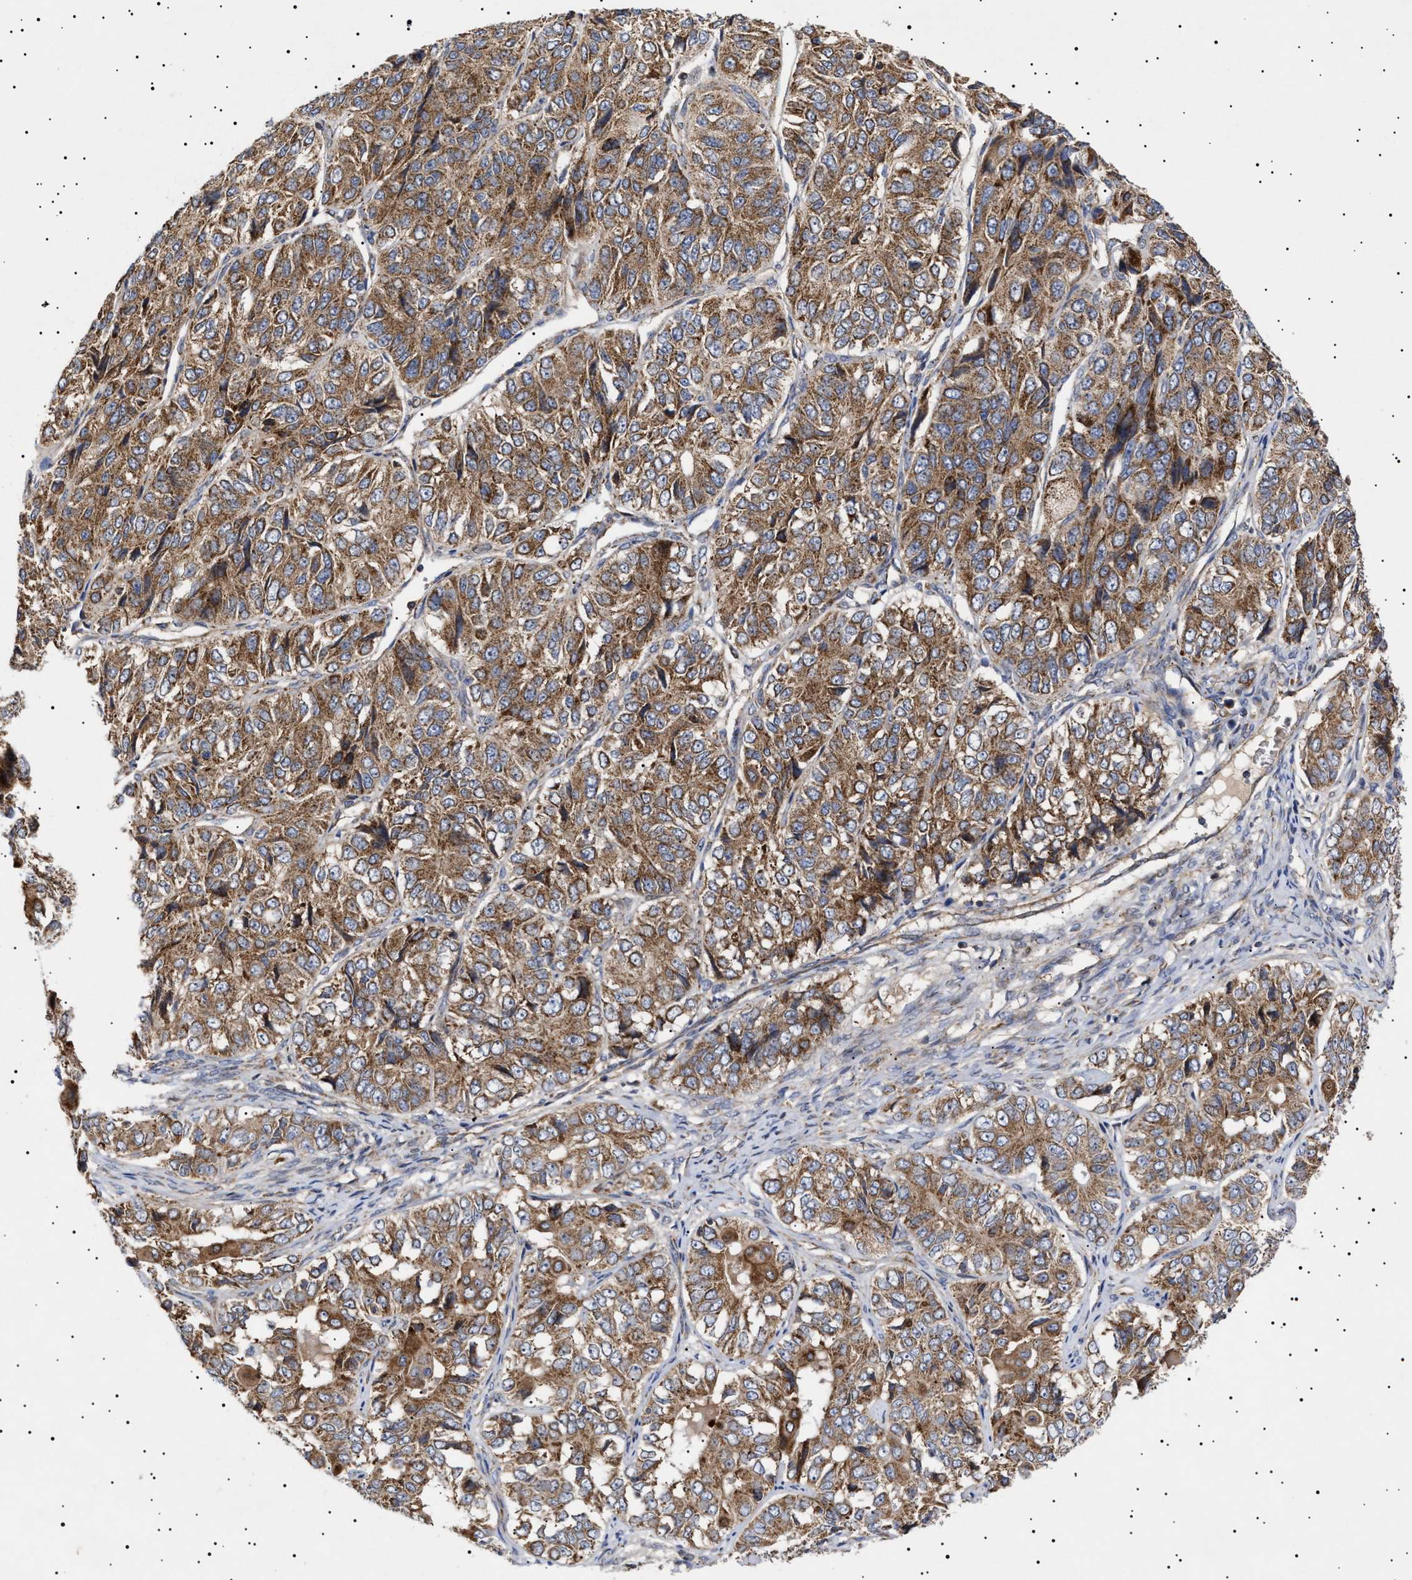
{"staining": {"intensity": "moderate", "quantity": ">75%", "location": "cytoplasmic/membranous"}, "tissue": "ovarian cancer", "cell_type": "Tumor cells", "image_type": "cancer", "snomed": [{"axis": "morphology", "description": "Carcinoma, endometroid"}, {"axis": "topography", "description": "Ovary"}], "caption": "Moderate cytoplasmic/membranous staining is present in about >75% of tumor cells in ovarian cancer (endometroid carcinoma).", "gene": "MRPL10", "patient": {"sex": "female", "age": 51}}